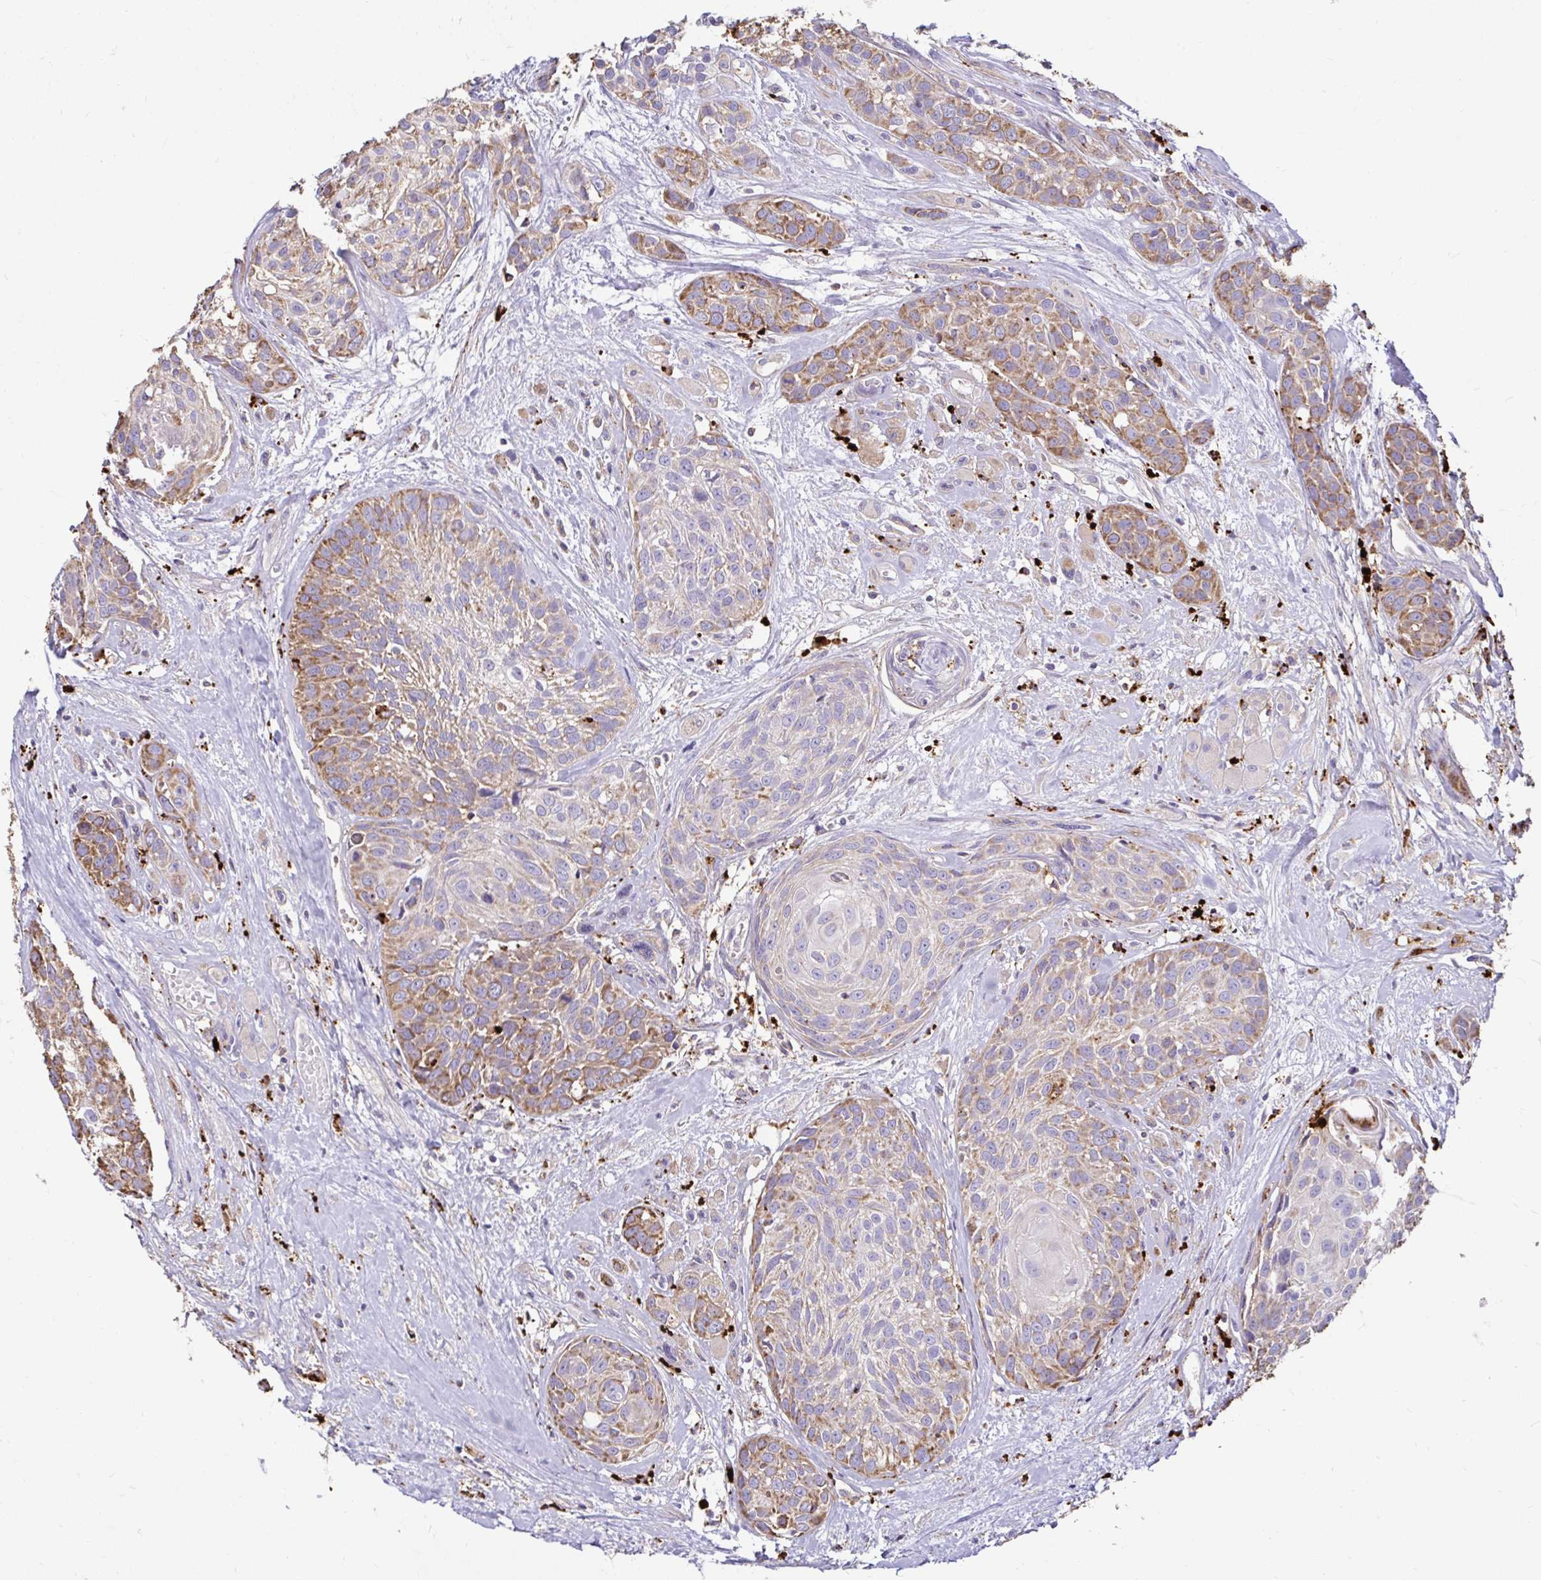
{"staining": {"intensity": "moderate", "quantity": "25%-75%", "location": "cytoplasmic/membranous"}, "tissue": "head and neck cancer", "cell_type": "Tumor cells", "image_type": "cancer", "snomed": [{"axis": "morphology", "description": "Squamous cell carcinoma, NOS"}, {"axis": "topography", "description": "Head-Neck"}], "caption": "The histopathology image shows staining of head and neck cancer (squamous cell carcinoma), revealing moderate cytoplasmic/membranous protein expression (brown color) within tumor cells.", "gene": "FUCA1", "patient": {"sex": "female", "age": 50}}